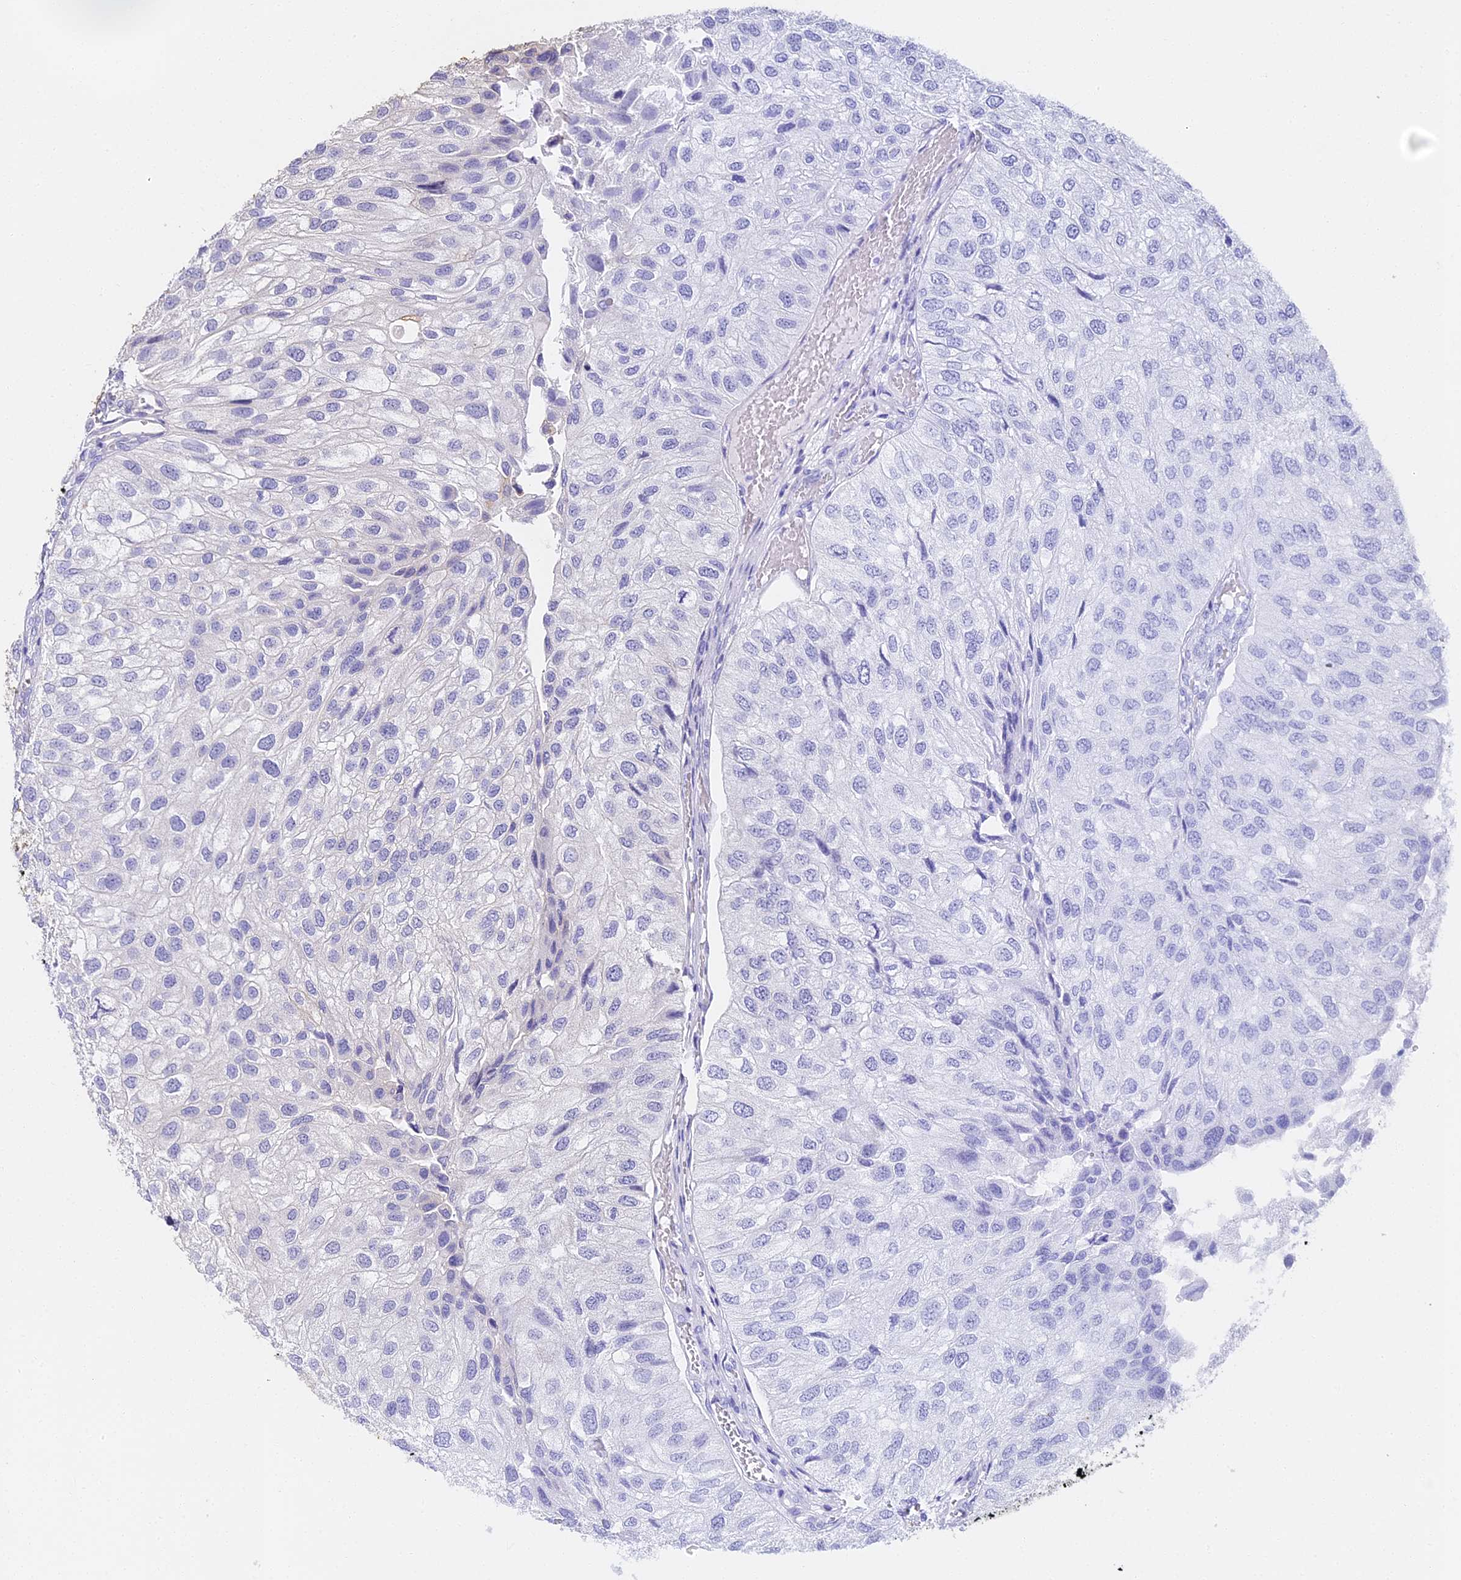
{"staining": {"intensity": "negative", "quantity": "none", "location": "none"}, "tissue": "urothelial cancer", "cell_type": "Tumor cells", "image_type": "cancer", "snomed": [{"axis": "morphology", "description": "Urothelial carcinoma, Low grade"}, {"axis": "topography", "description": "Urinary bladder"}], "caption": "Immunohistochemistry (IHC) histopathology image of human urothelial cancer stained for a protein (brown), which reveals no positivity in tumor cells.", "gene": "ALPG", "patient": {"sex": "female", "age": 89}}